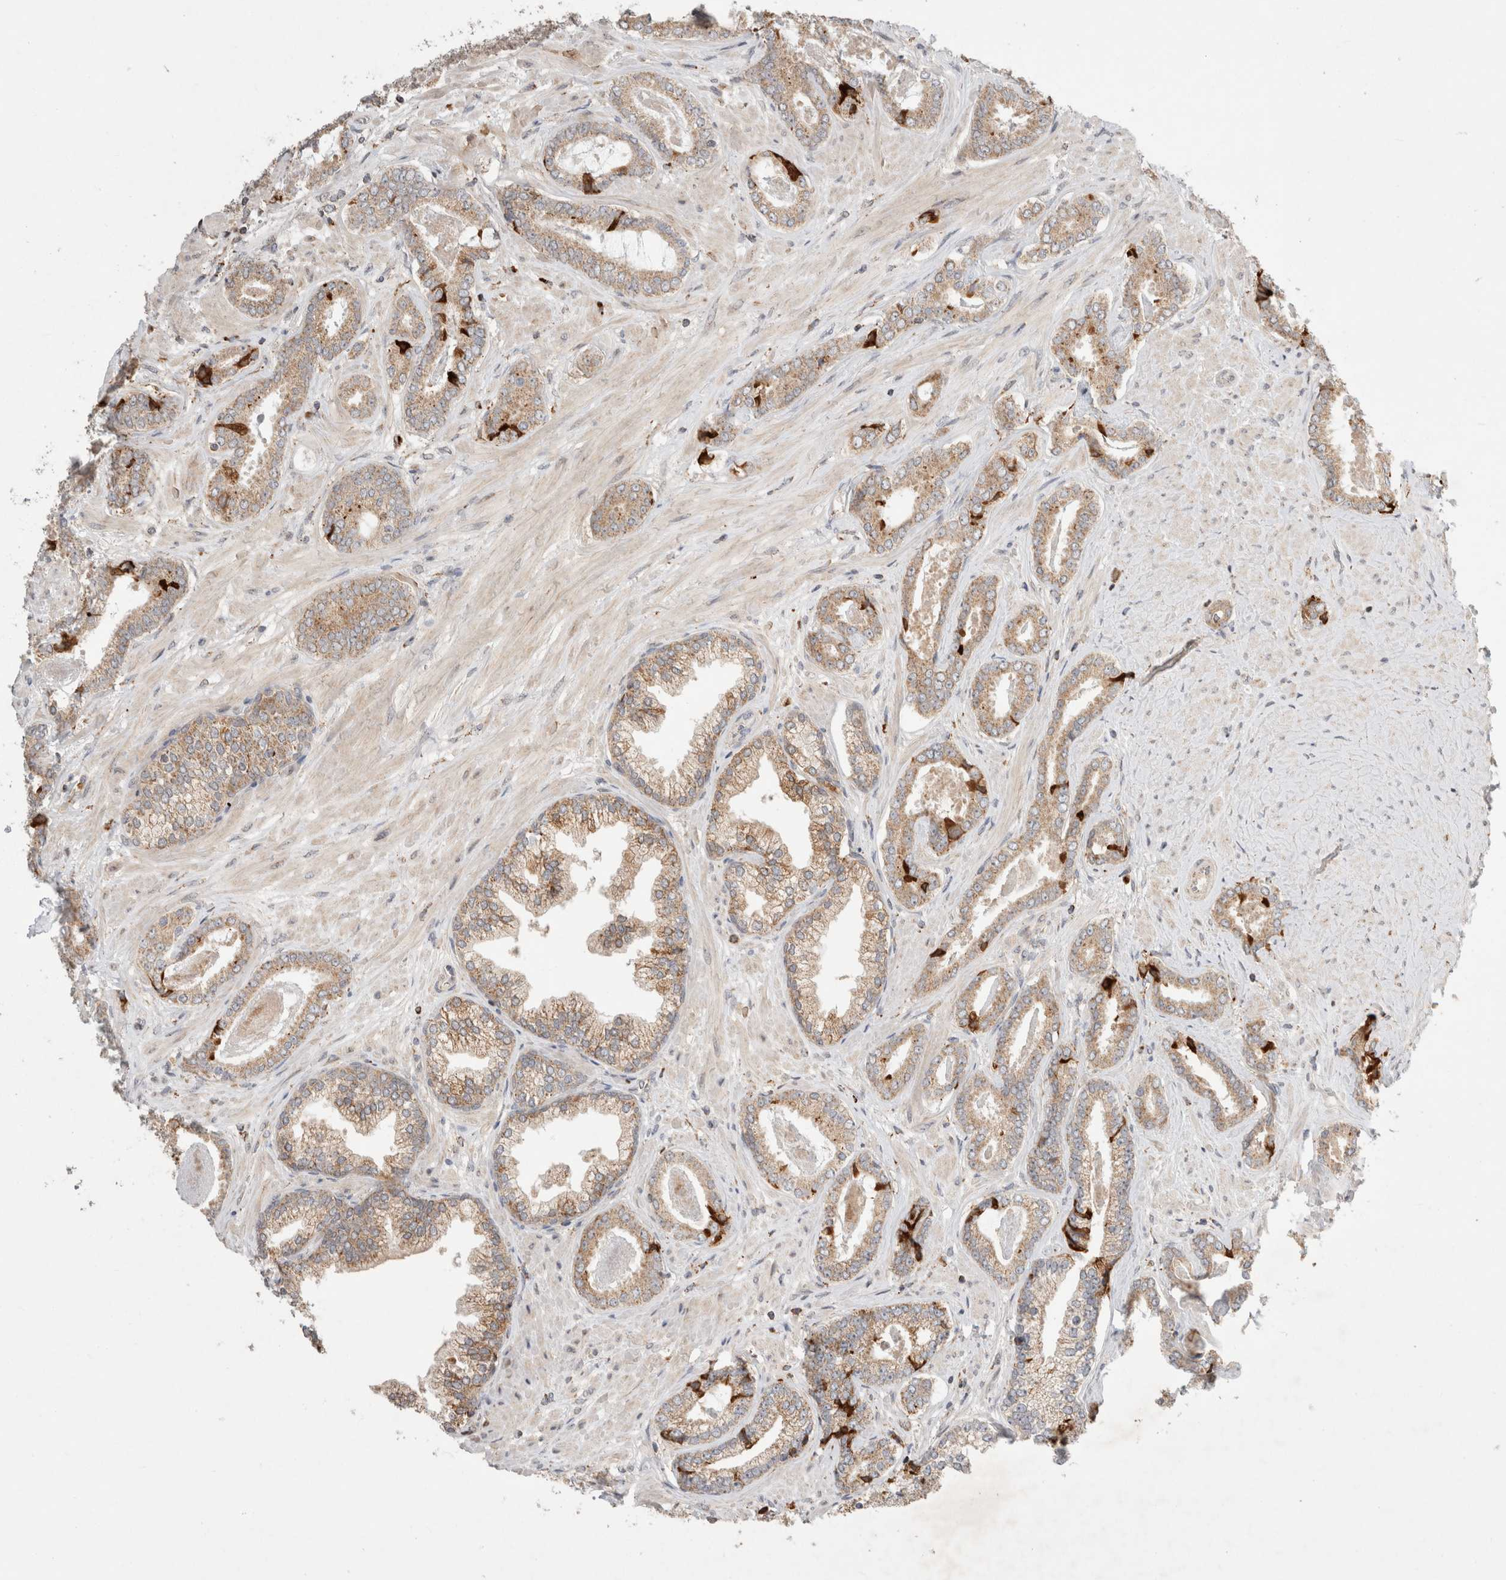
{"staining": {"intensity": "moderate", "quantity": ">75%", "location": "cytoplasmic/membranous"}, "tissue": "prostate cancer", "cell_type": "Tumor cells", "image_type": "cancer", "snomed": [{"axis": "morphology", "description": "Adenocarcinoma, Low grade"}, {"axis": "topography", "description": "Prostate"}], "caption": "Protein analysis of adenocarcinoma (low-grade) (prostate) tissue displays moderate cytoplasmic/membranous expression in about >75% of tumor cells. (DAB IHC with brightfield microscopy, high magnification).", "gene": "HROB", "patient": {"sex": "male", "age": 71}}